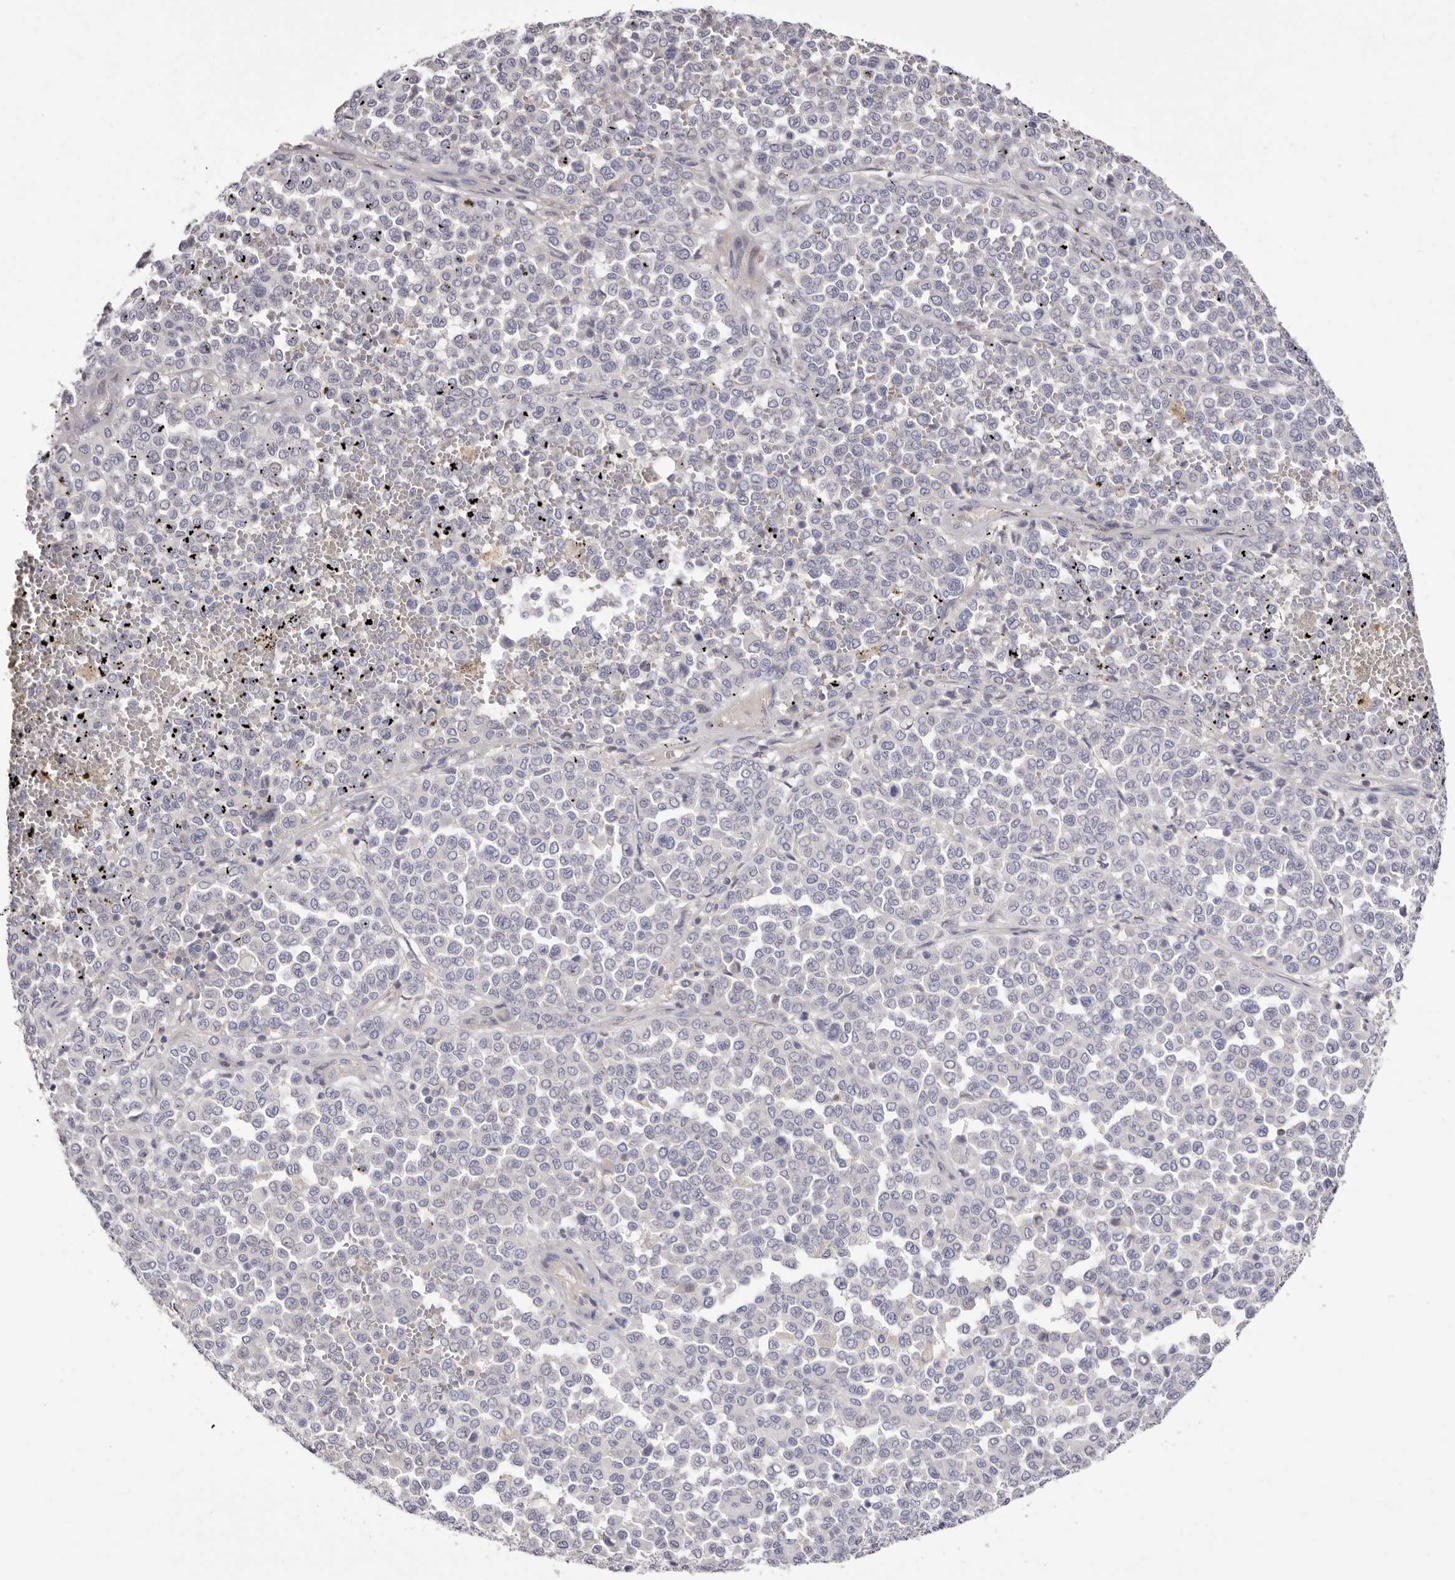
{"staining": {"intensity": "negative", "quantity": "none", "location": "none"}, "tissue": "melanoma", "cell_type": "Tumor cells", "image_type": "cancer", "snomed": [{"axis": "morphology", "description": "Malignant melanoma, Metastatic site"}, {"axis": "topography", "description": "Pancreas"}], "caption": "Immunohistochemistry photomicrograph of human melanoma stained for a protein (brown), which exhibits no staining in tumor cells. (DAB immunohistochemistry, high magnification).", "gene": "S1PR5", "patient": {"sex": "female", "age": 30}}